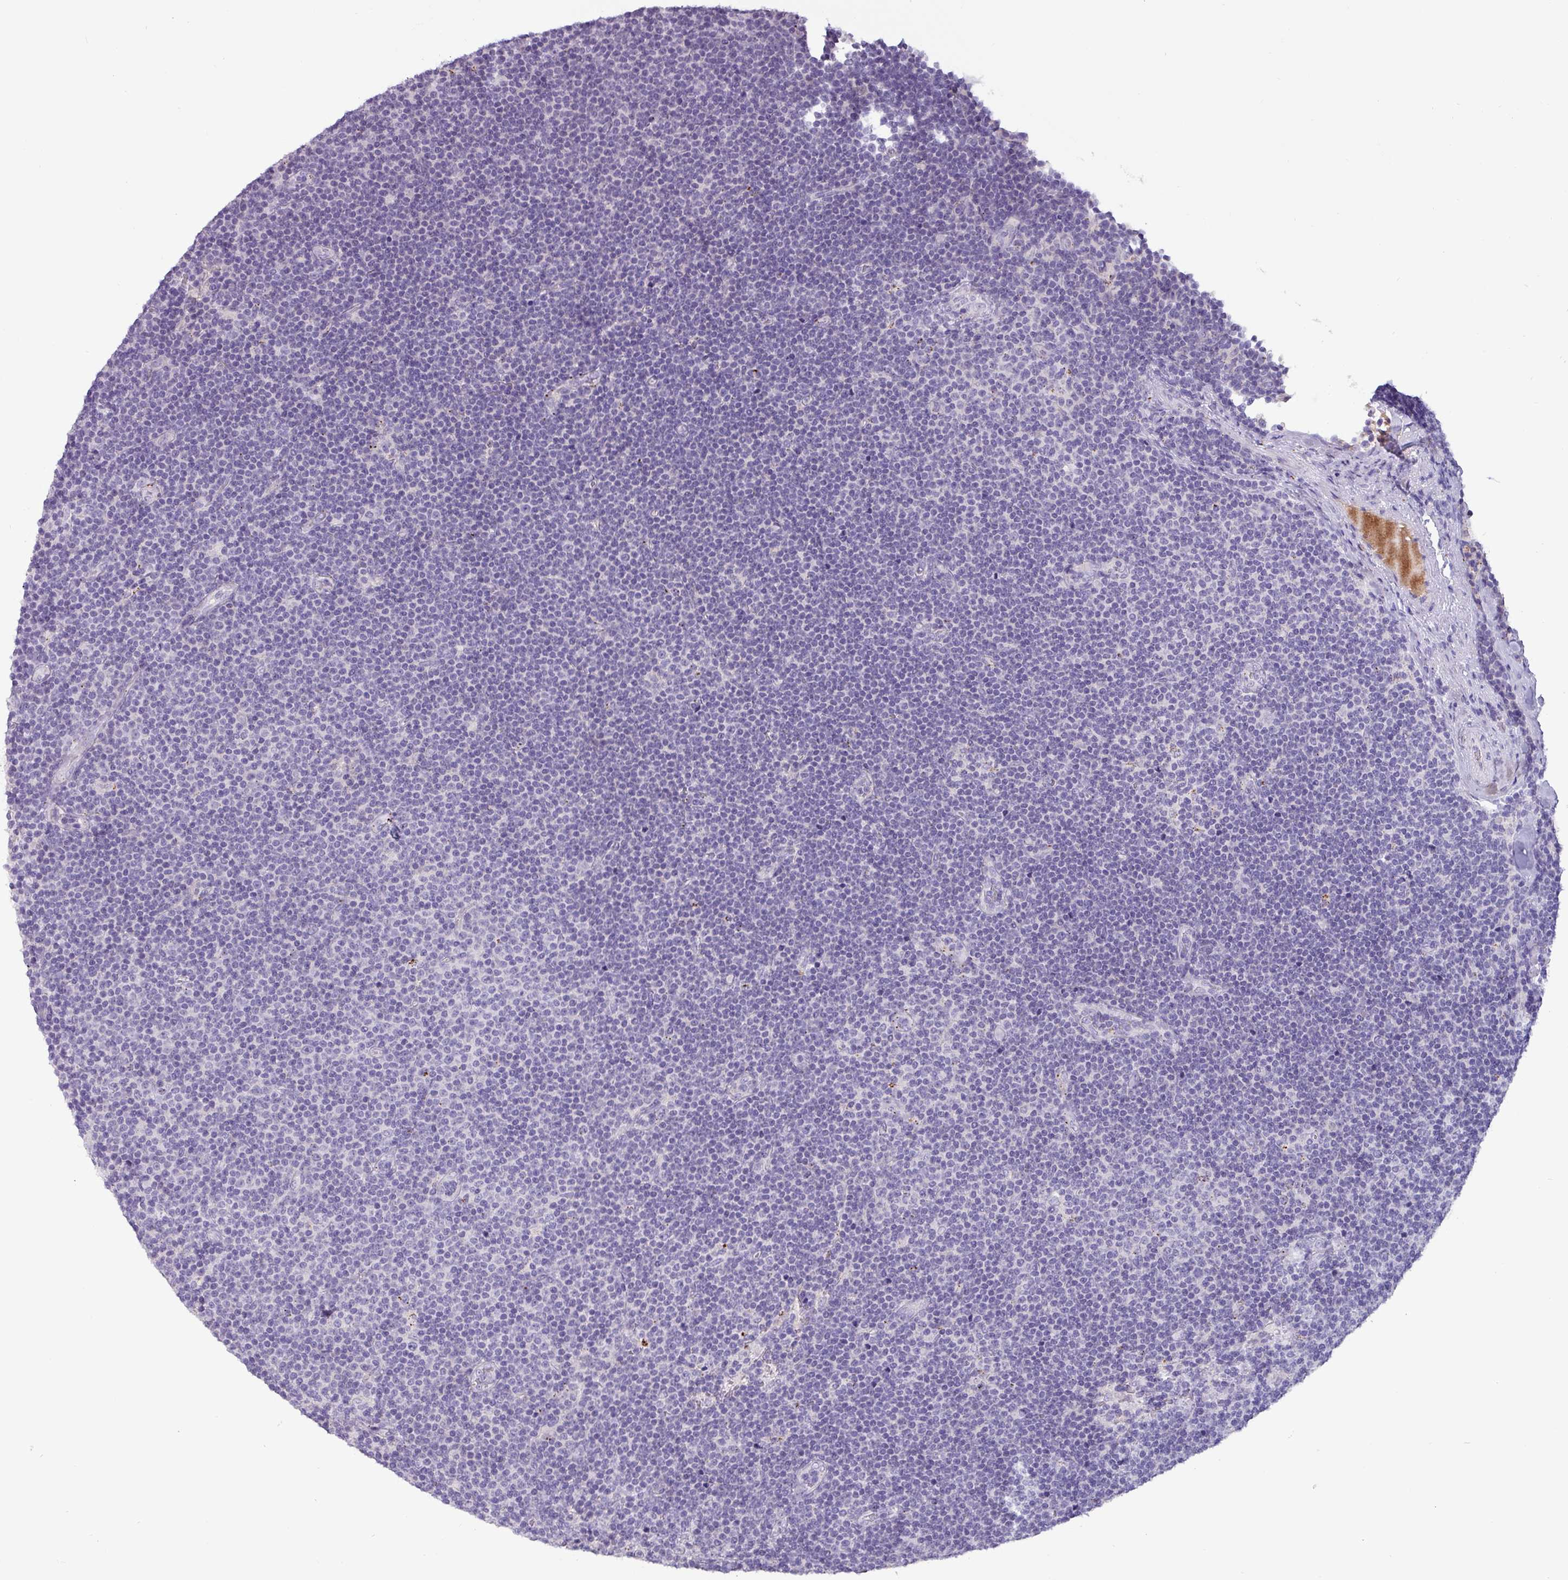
{"staining": {"intensity": "negative", "quantity": "none", "location": "none"}, "tissue": "lymphoma", "cell_type": "Tumor cells", "image_type": "cancer", "snomed": [{"axis": "morphology", "description": "Malignant lymphoma, non-Hodgkin's type, Low grade"}, {"axis": "topography", "description": "Lymph node"}], "caption": "High magnification brightfield microscopy of lymphoma stained with DAB (3,3'-diaminobenzidine) (brown) and counterstained with hematoxylin (blue): tumor cells show no significant staining.", "gene": "PLIN2", "patient": {"sex": "male", "age": 48}}